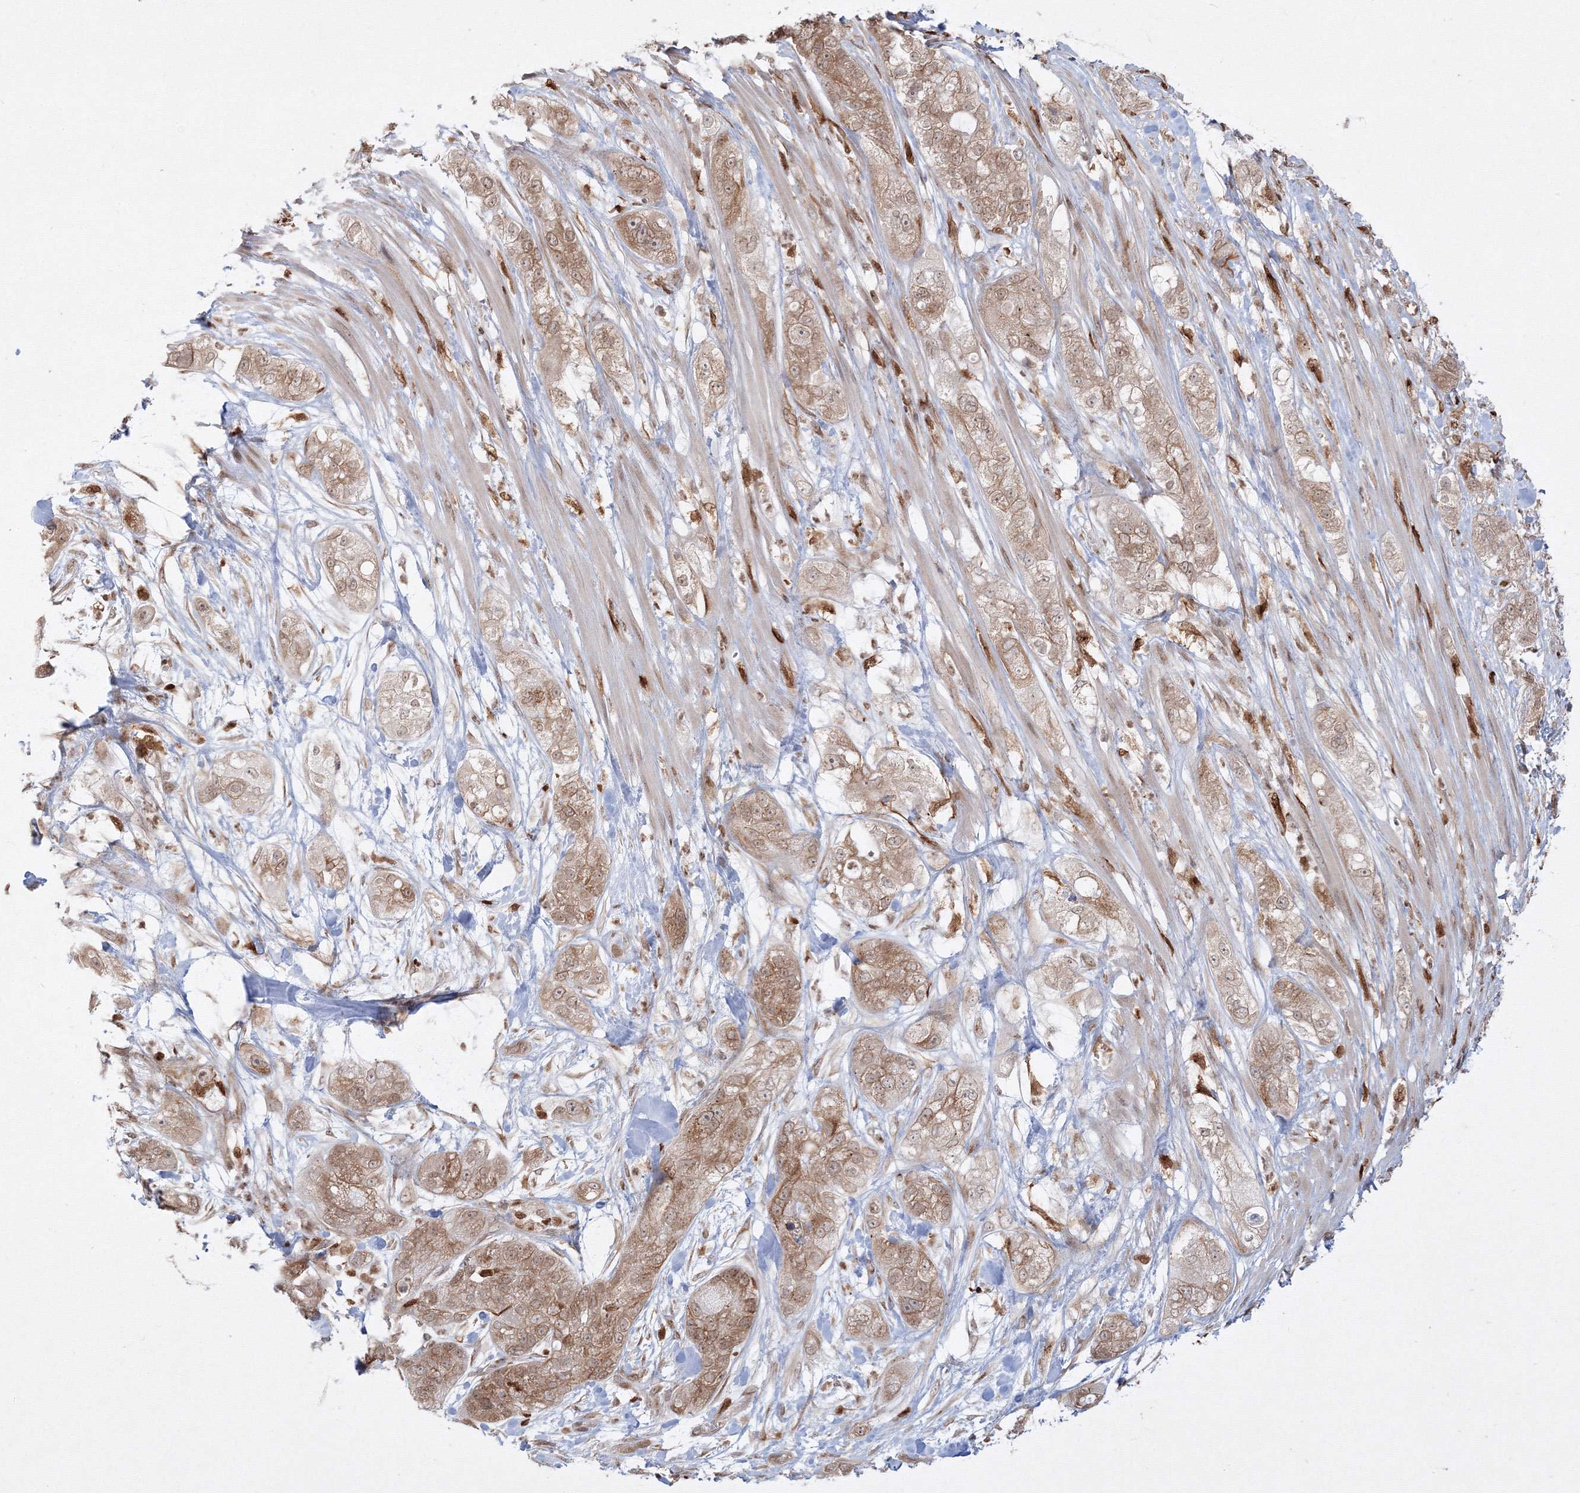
{"staining": {"intensity": "moderate", "quantity": ">75%", "location": "cytoplasmic/membranous"}, "tissue": "pancreatic cancer", "cell_type": "Tumor cells", "image_type": "cancer", "snomed": [{"axis": "morphology", "description": "Adenocarcinoma, NOS"}, {"axis": "topography", "description": "Pancreas"}], "caption": "Immunohistochemistry (IHC) (DAB) staining of pancreatic cancer (adenocarcinoma) displays moderate cytoplasmic/membranous protein expression in about >75% of tumor cells.", "gene": "TMEM50B", "patient": {"sex": "female", "age": 78}}